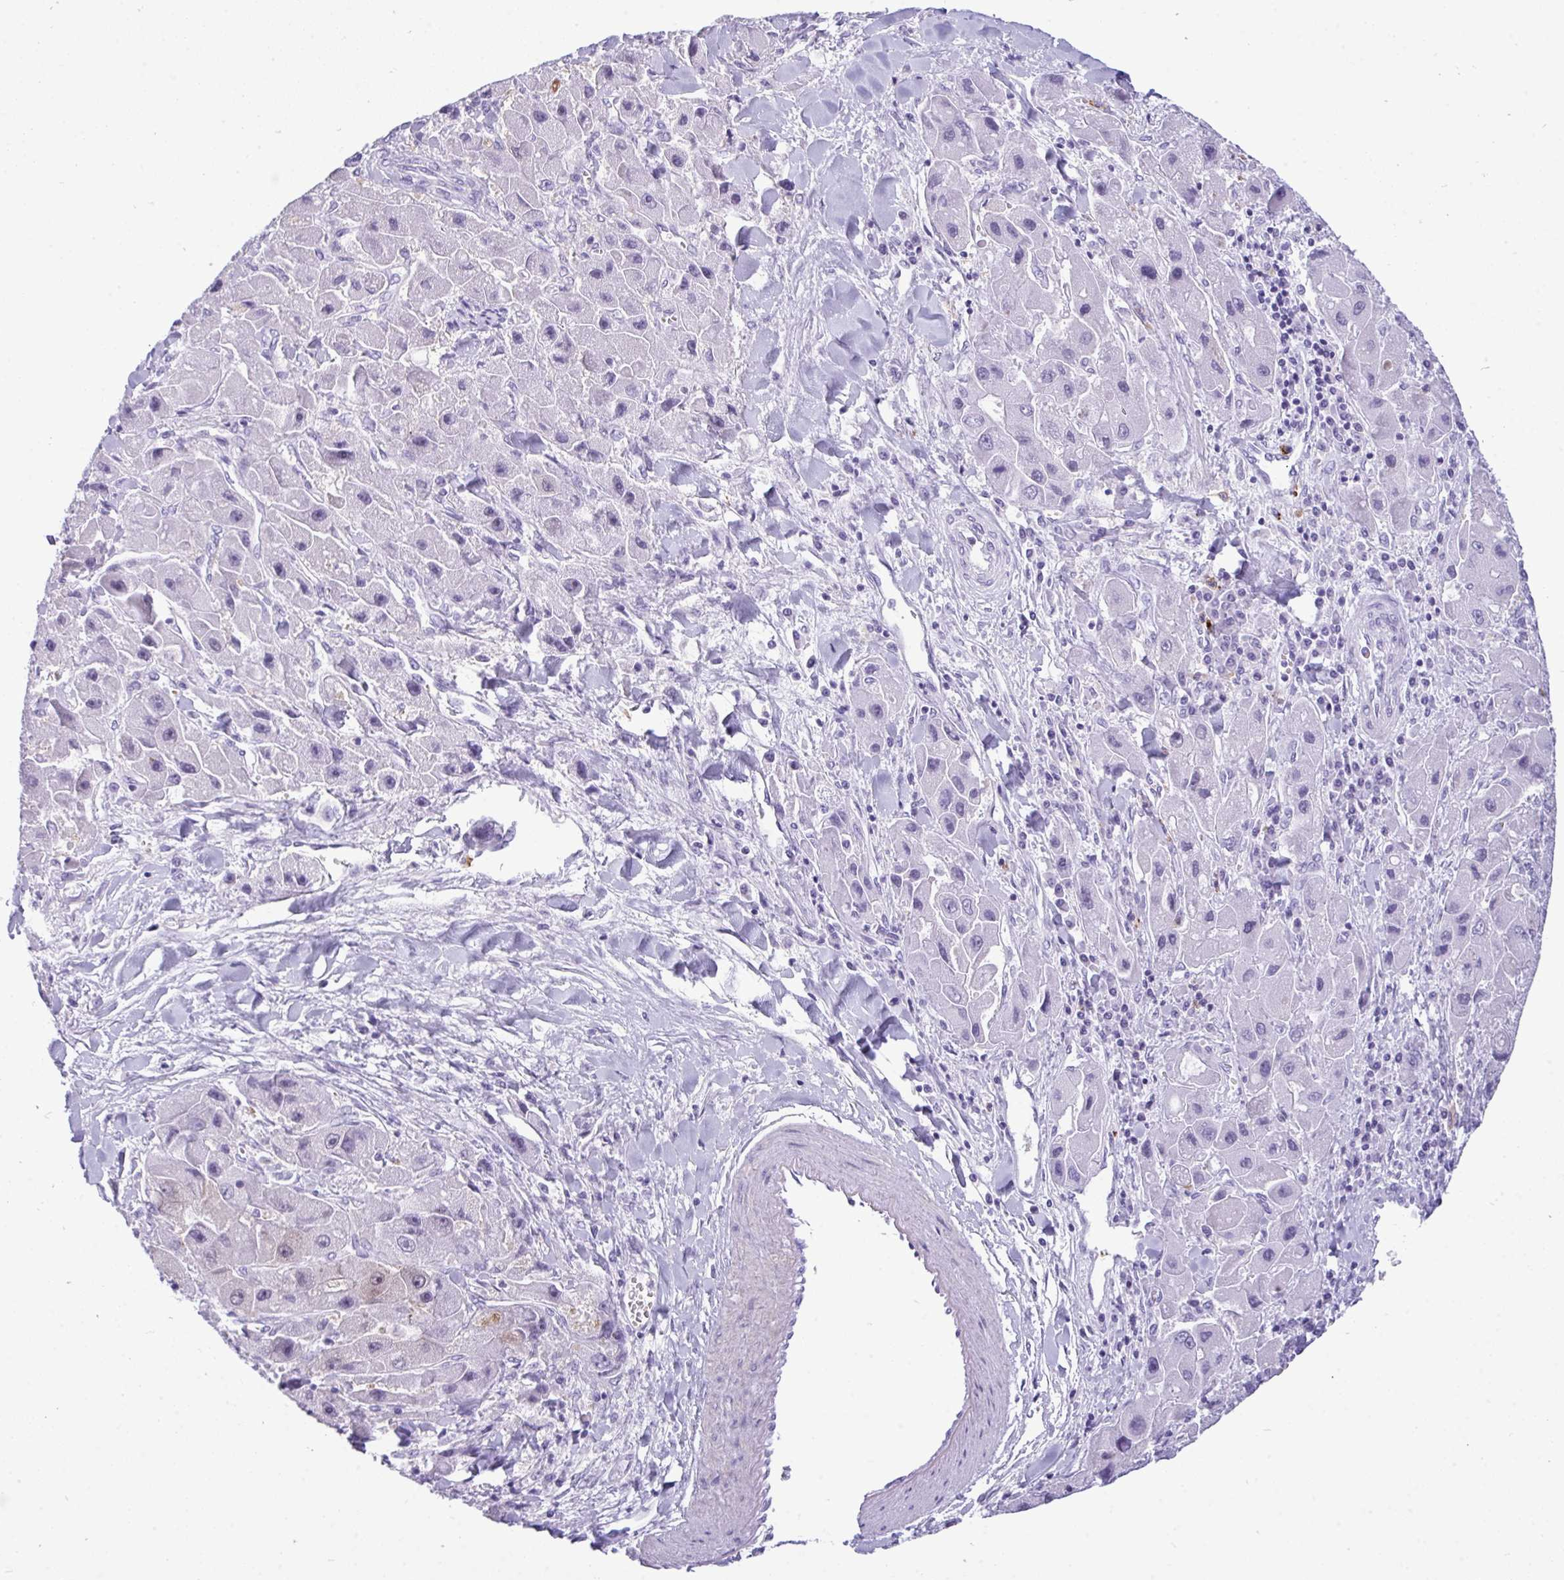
{"staining": {"intensity": "negative", "quantity": "none", "location": "none"}, "tissue": "liver cancer", "cell_type": "Tumor cells", "image_type": "cancer", "snomed": [{"axis": "morphology", "description": "Carcinoma, Hepatocellular, NOS"}, {"axis": "topography", "description": "Liver"}], "caption": "This photomicrograph is of liver cancer stained with IHC to label a protein in brown with the nuclei are counter-stained blue. There is no staining in tumor cells.", "gene": "ARHGAP42", "patient": {"sex": "male", "age": 24}}